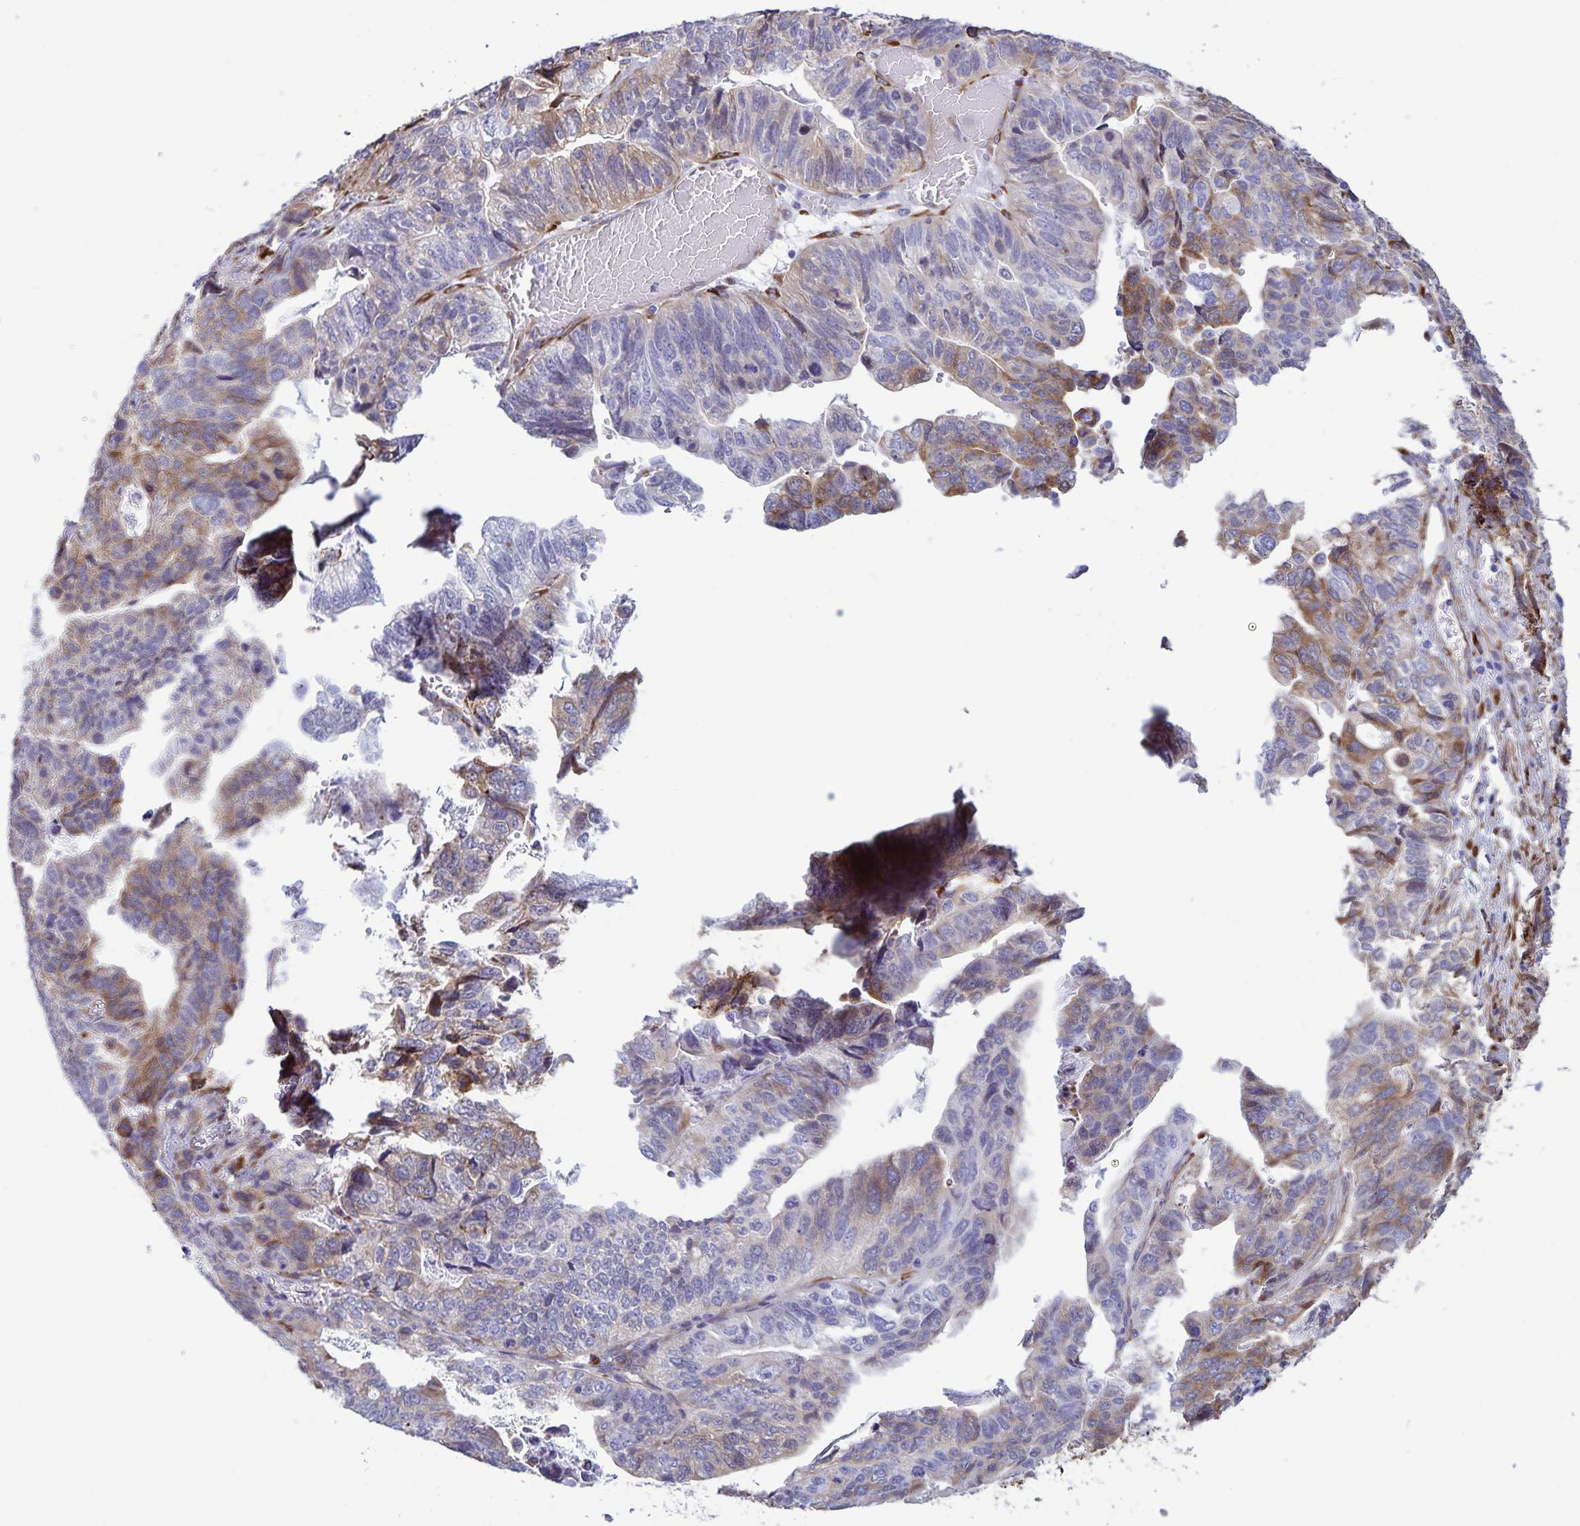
{"staining": {"intensity": "weak", "quantity": "25%-75%", "location": "cytoplasmic/membranous"}, "tissue": "stomach cancer", "cell_type": "Tumor cells", "image_type": "cancer", "snomed": [{"axis": "morphology", "description": "Adenocarcinoma, NOS"}, {"axis": "topography", "description": "Stomach, upper"}], "caption": "Protein expression analysis of stomach cancer exhibits weak cytoplasmic/membranous staining in about 25%-75% of tumor cells.", "gene": "RCN1", "patient": {"sex": "female", "age": 67}}